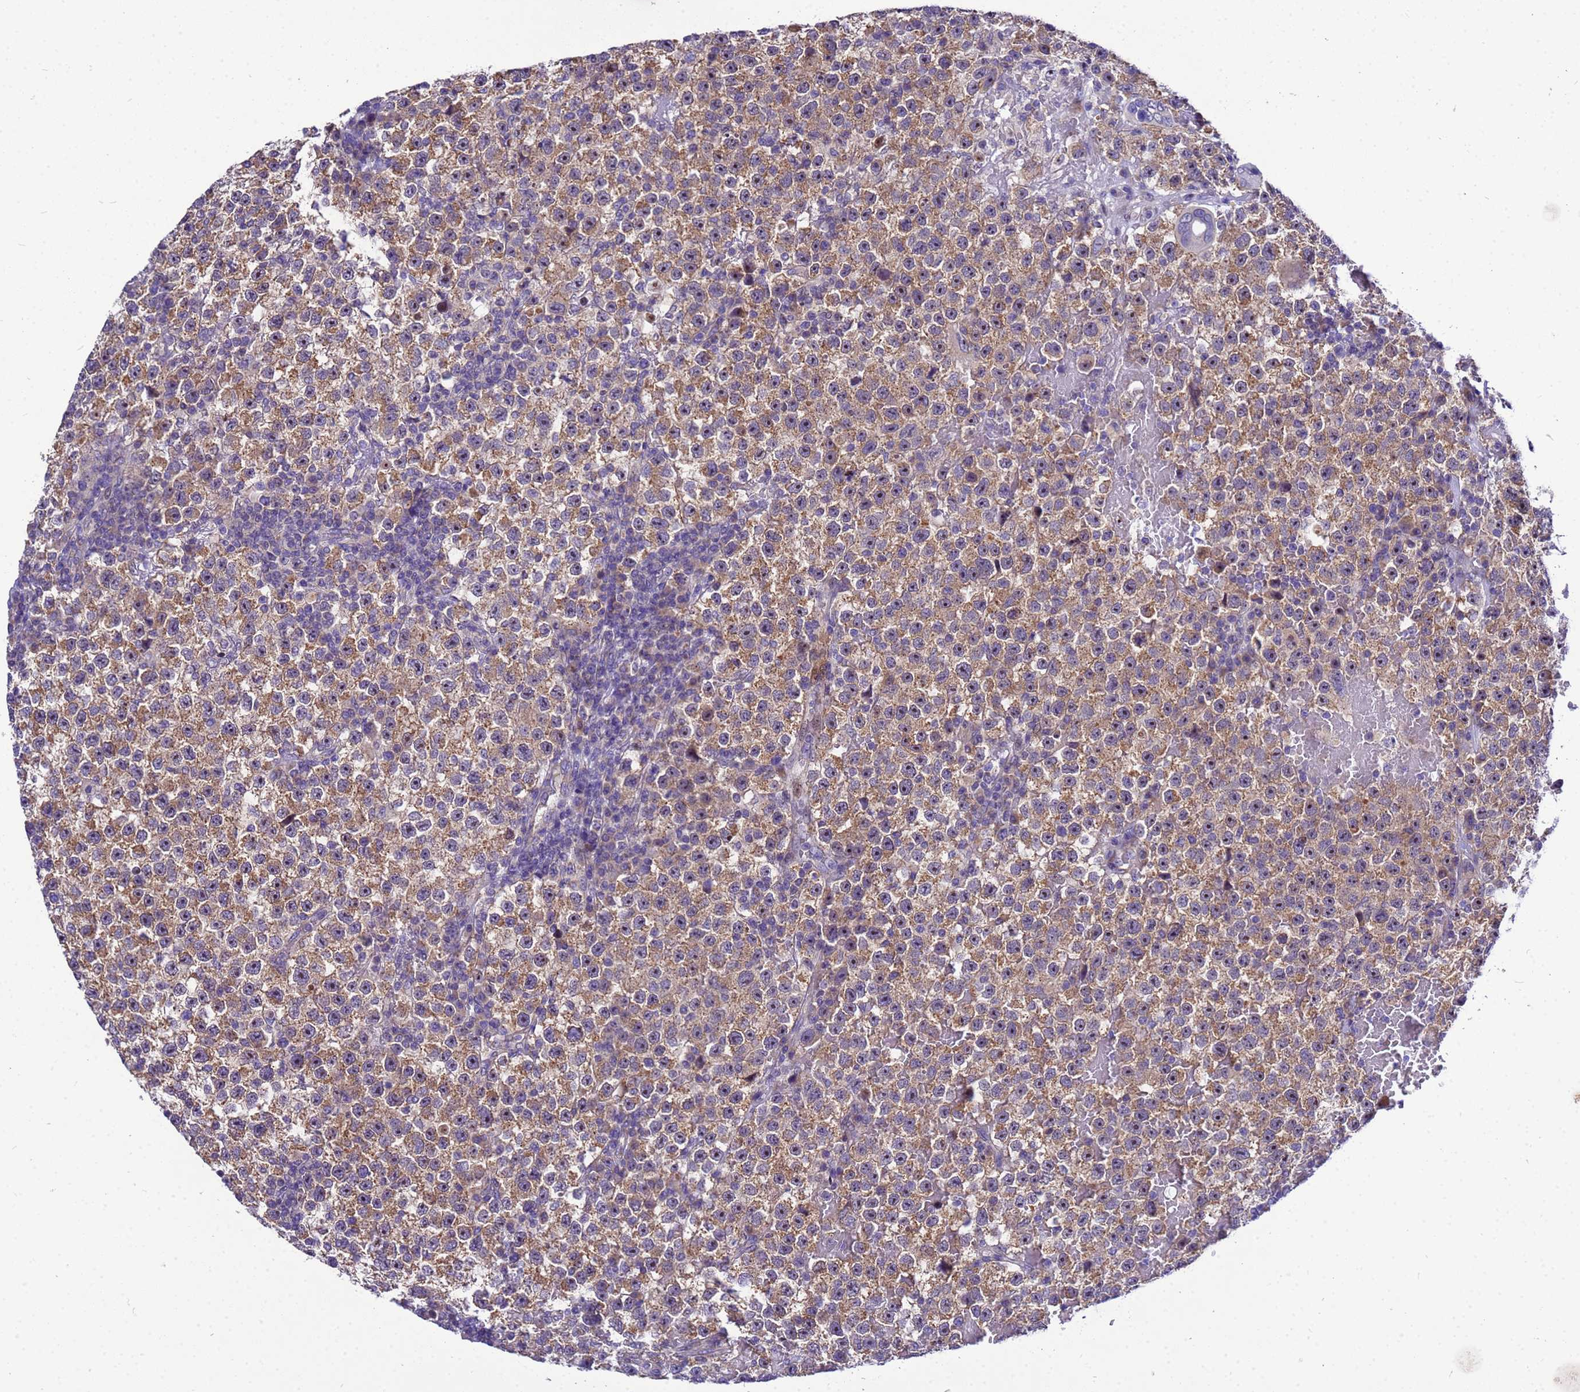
{"staining": {"intensity": "moderate", "quantity": ">75%", "location": "cytoplasmic/membranous"}, "tissue": "testis cancer", "cell_type": "Tumor cells", "image_type": "cancer", "snomed": [{"axis": "morphology", "description": "Seminoma, NOS"}, {"axis": "topography", "description": "Testis"}], "caption": "An IHC micrograph of tumor tissue is shown. Protein staining in brown labels moderate cytoplasmic/membranous positivity in seminoma (testis) within tumor cells.", "gene": "POP7", "patient": {"sex": "male", "age": 22}}